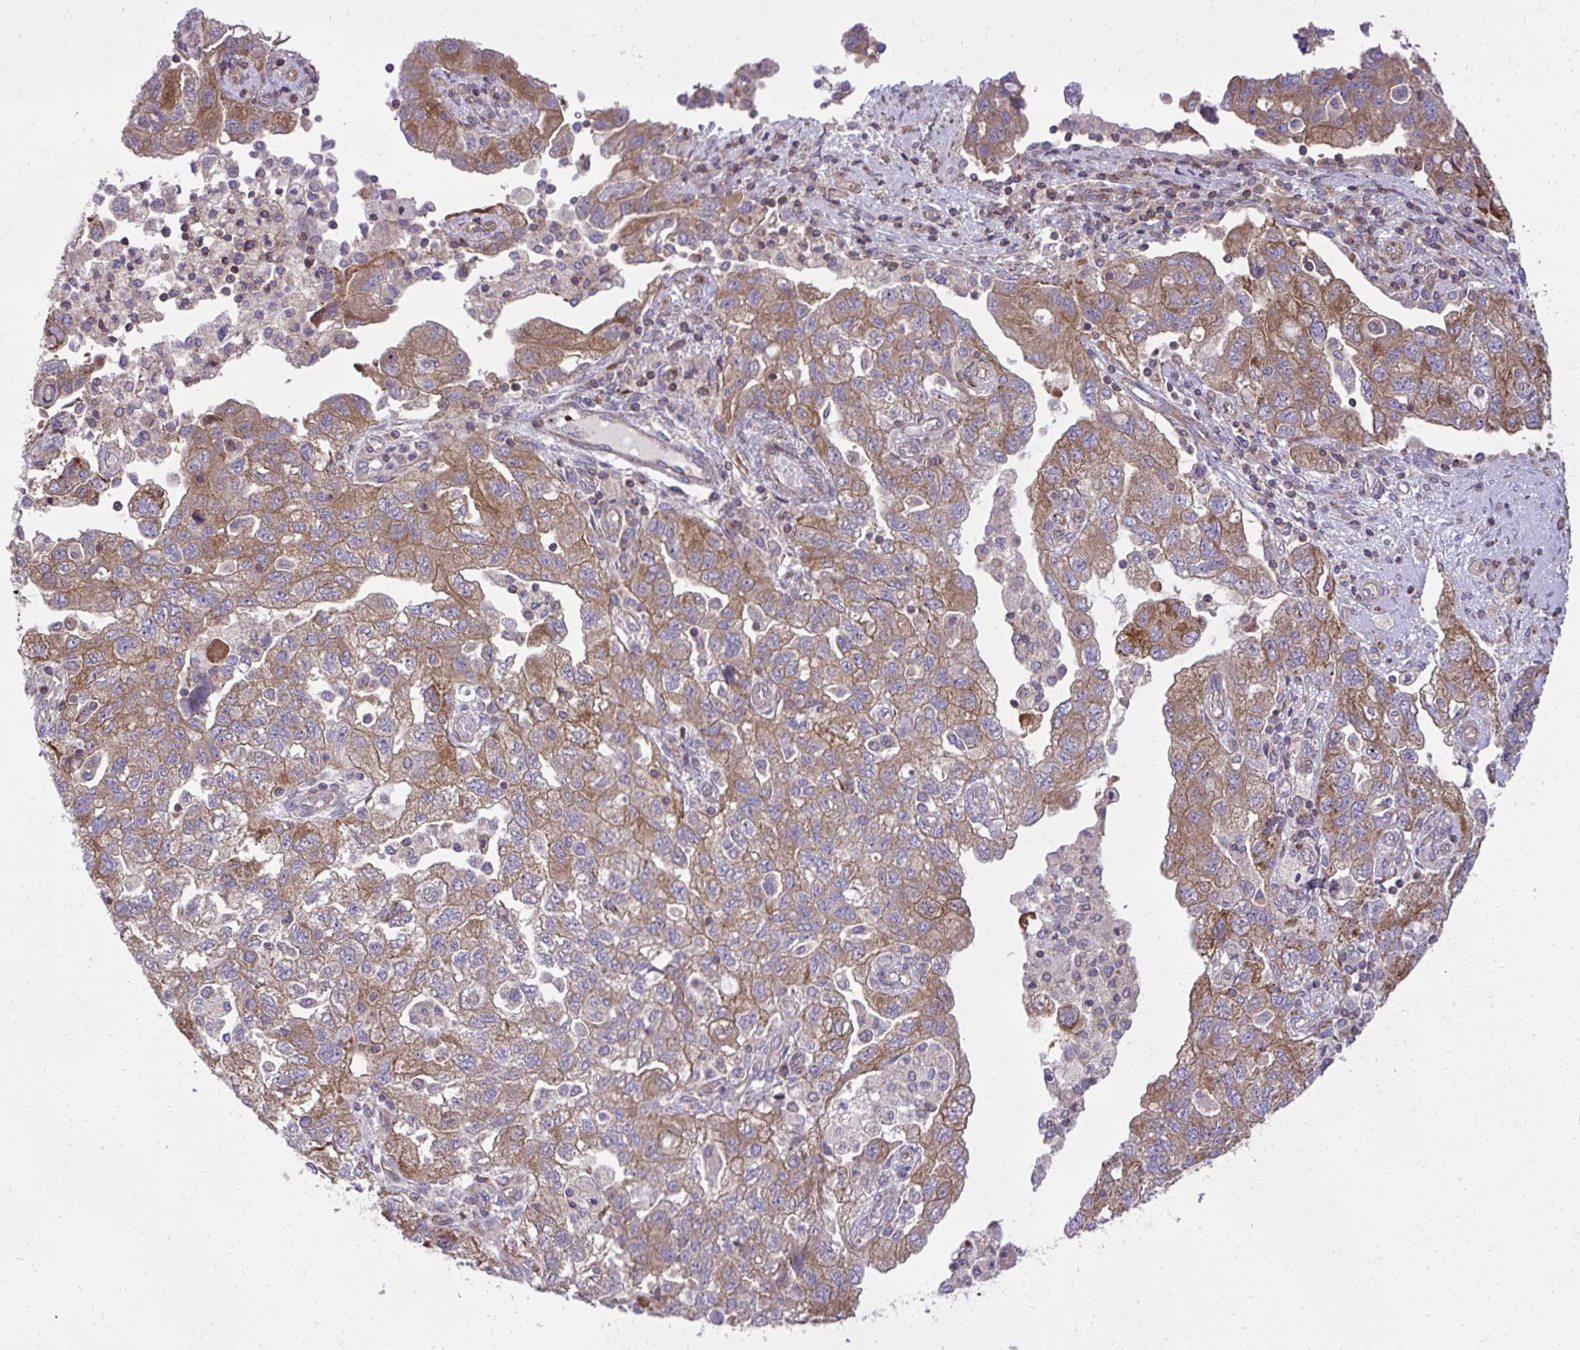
{"staining": {"intensity": "moderate", "quantity": ">75%", "location": "cytoplasmic/membranous"}, "tissue": "ovarian cancer", "cell_type": "Tumor cells", "image_type": "cancer", "snomed": [{"axis": "morphology", "description": "Carcinoma, NOS"}, {"axis": "morphology", "description": "Cystadenocarcinoma, serous, NOS"}, {"axis": "topography", "description": "Ovary"}], "caption": "Immunohistochemistry (IHC) image of ovarian cancer stained for a protein (brown), which reveals medium levels of moderate cytoplasmic/membranous expression in approximately >75% of tumor cells.", "gene": "NMNAT3", "patient": {"sex": "female", "age": 69}}